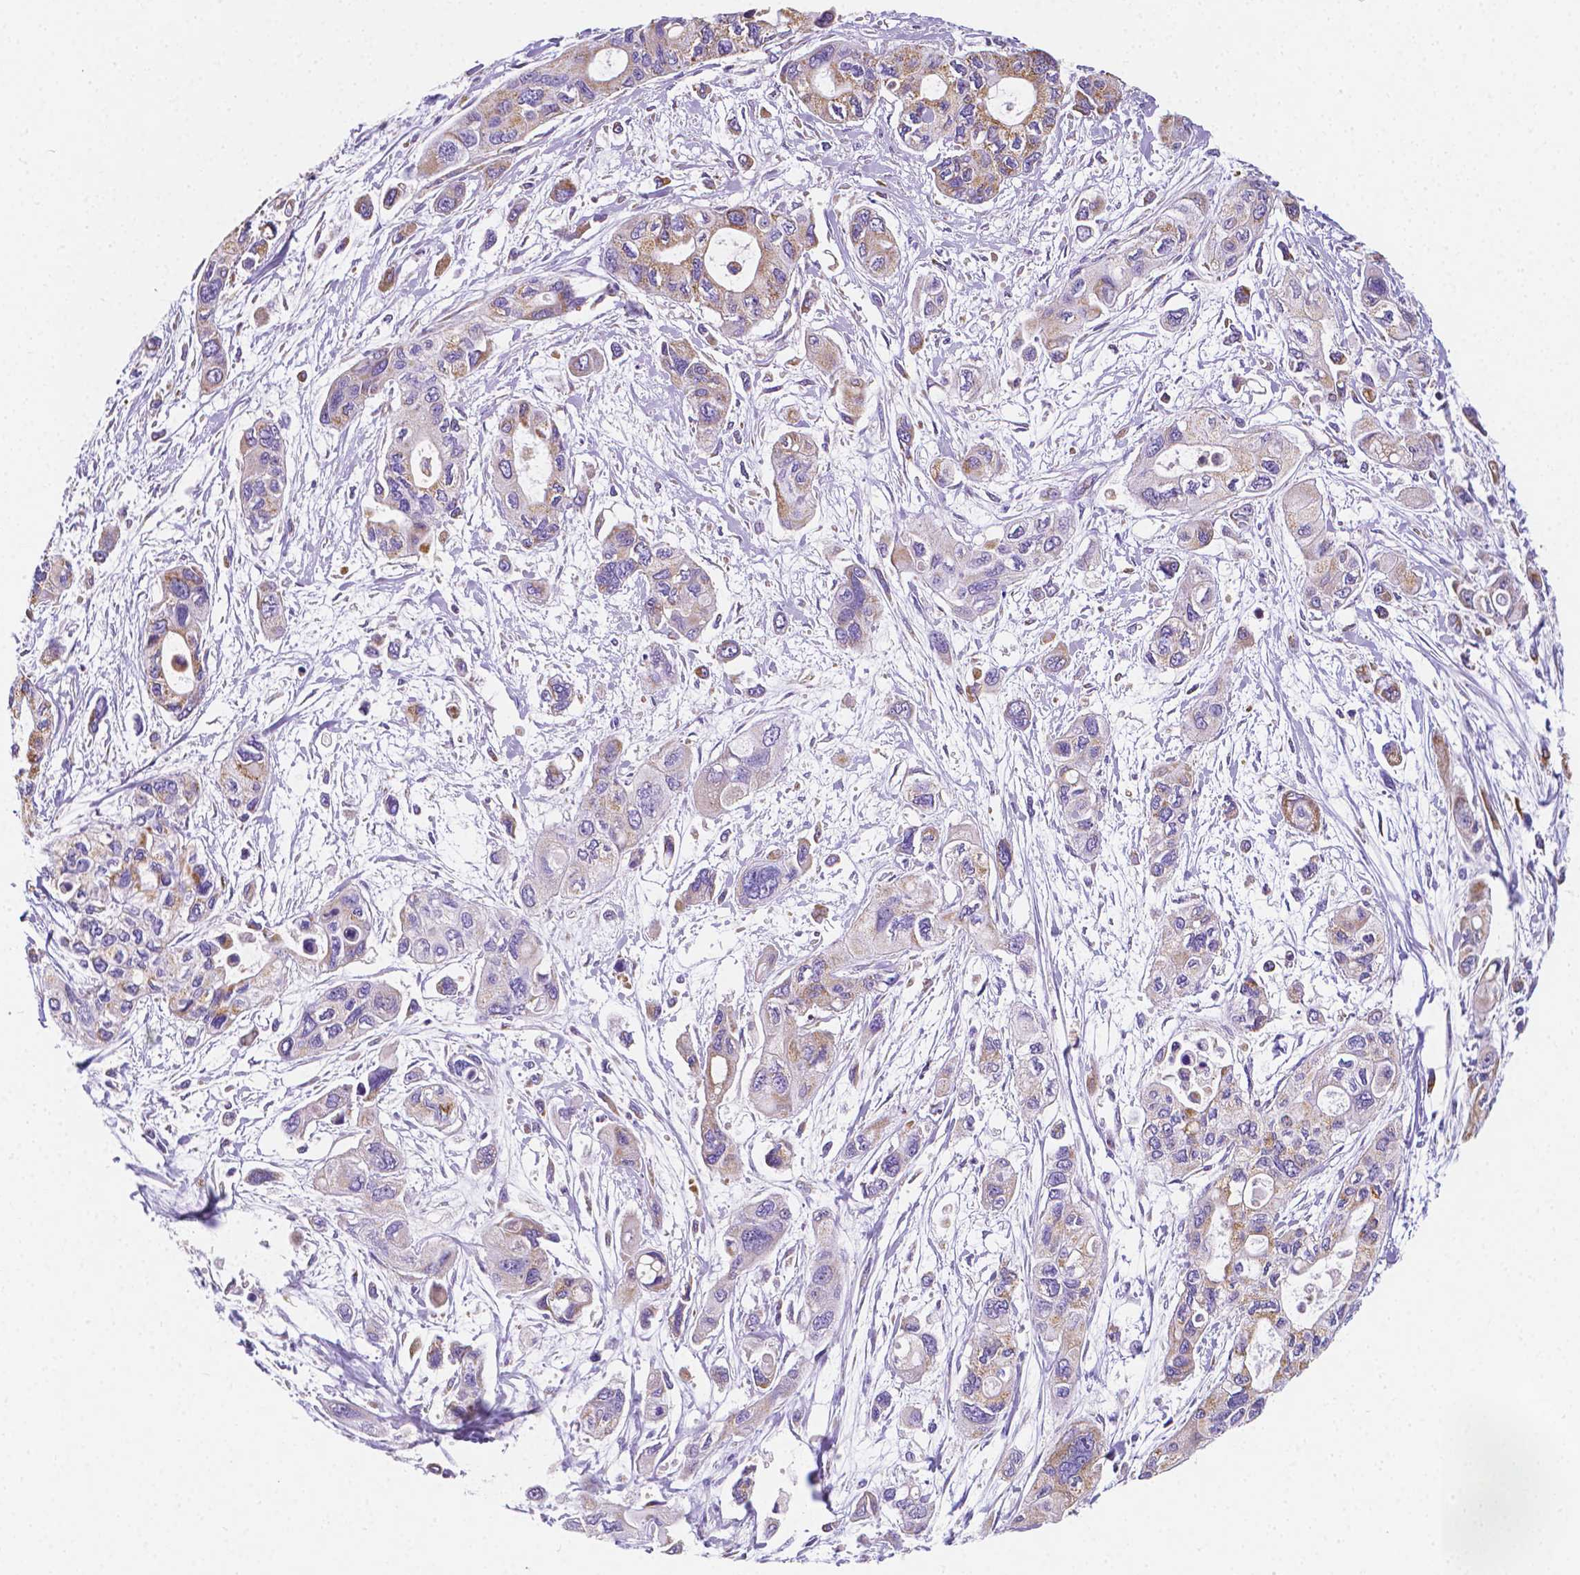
{"staining": {"intensity": "moderate", "quantity": "<25%", "location": "cytoplasmic/membranous"}, "tissue": "pancreatic cancer", "cell_type": "Tumor cells", "image_type": "cancer", "snomed": [{"axis": "morphology", "description": "Adenocarcinoma, NOS"}, {"axis": "topography", "description": "Pancreas"}], "caption": "High-power microscopy captured an immunohistochemistry (IHC) histopathology image of pancreatic cancer, revealing moderate cytoplasmic/membranous staining in about <25% of tumor cells.", "gene": "SGTB", "patient": {"sex": "female", "age": 47}}